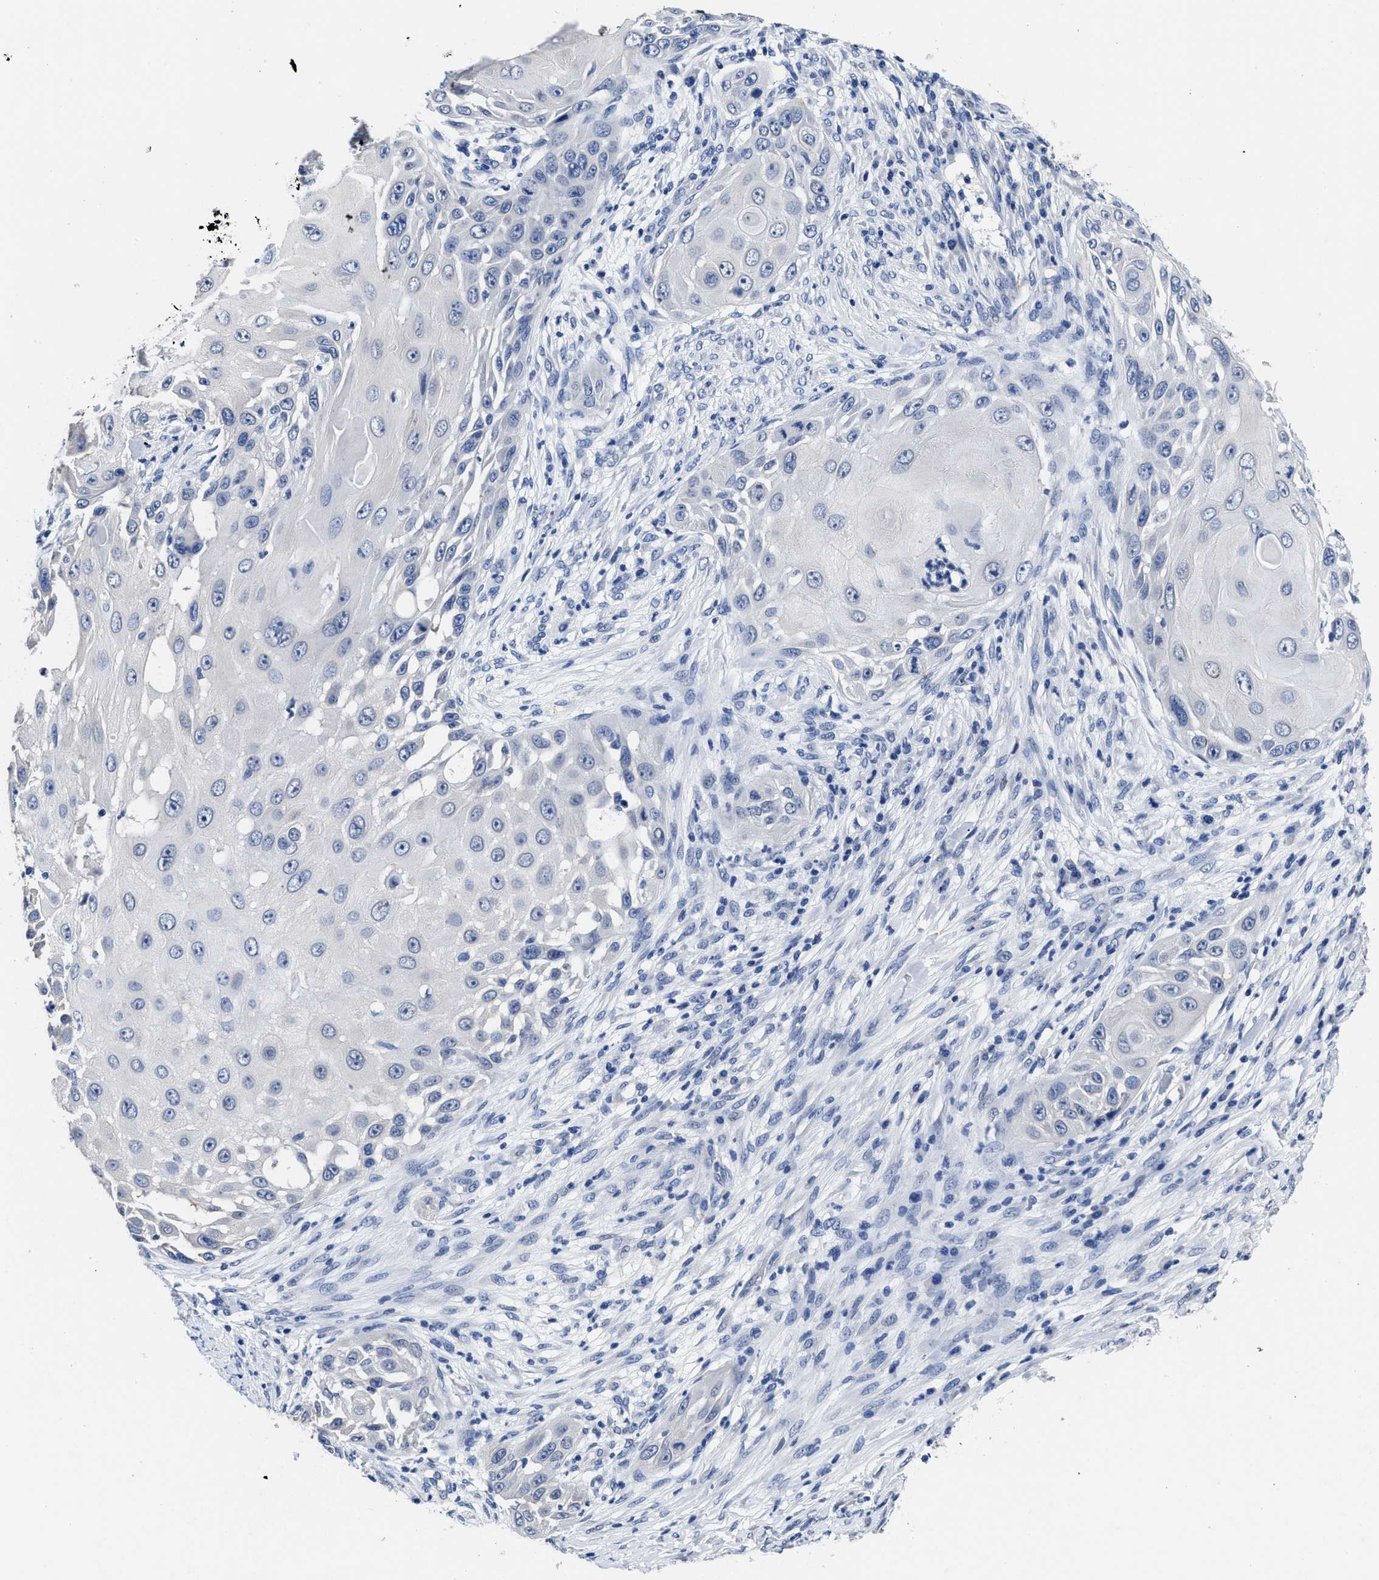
{"staining": {"intensity": "negative", "quantity": "none", "location": "none"}, "tissue": "skin cancer", "cell_type": "Tumor cells", "image_type": "cancer", "snomed": [{"axis": "morphology", "description": "Squamous cell carcinoma, NOS"}, {"axis": "topography", "description": "Skin"}], "caption": "The image shows no significant positivity in tumor cells of skin squamous cell carcinoma.", "gene": "HOOK1", "patient": {"sex": "female", "age": 44}}